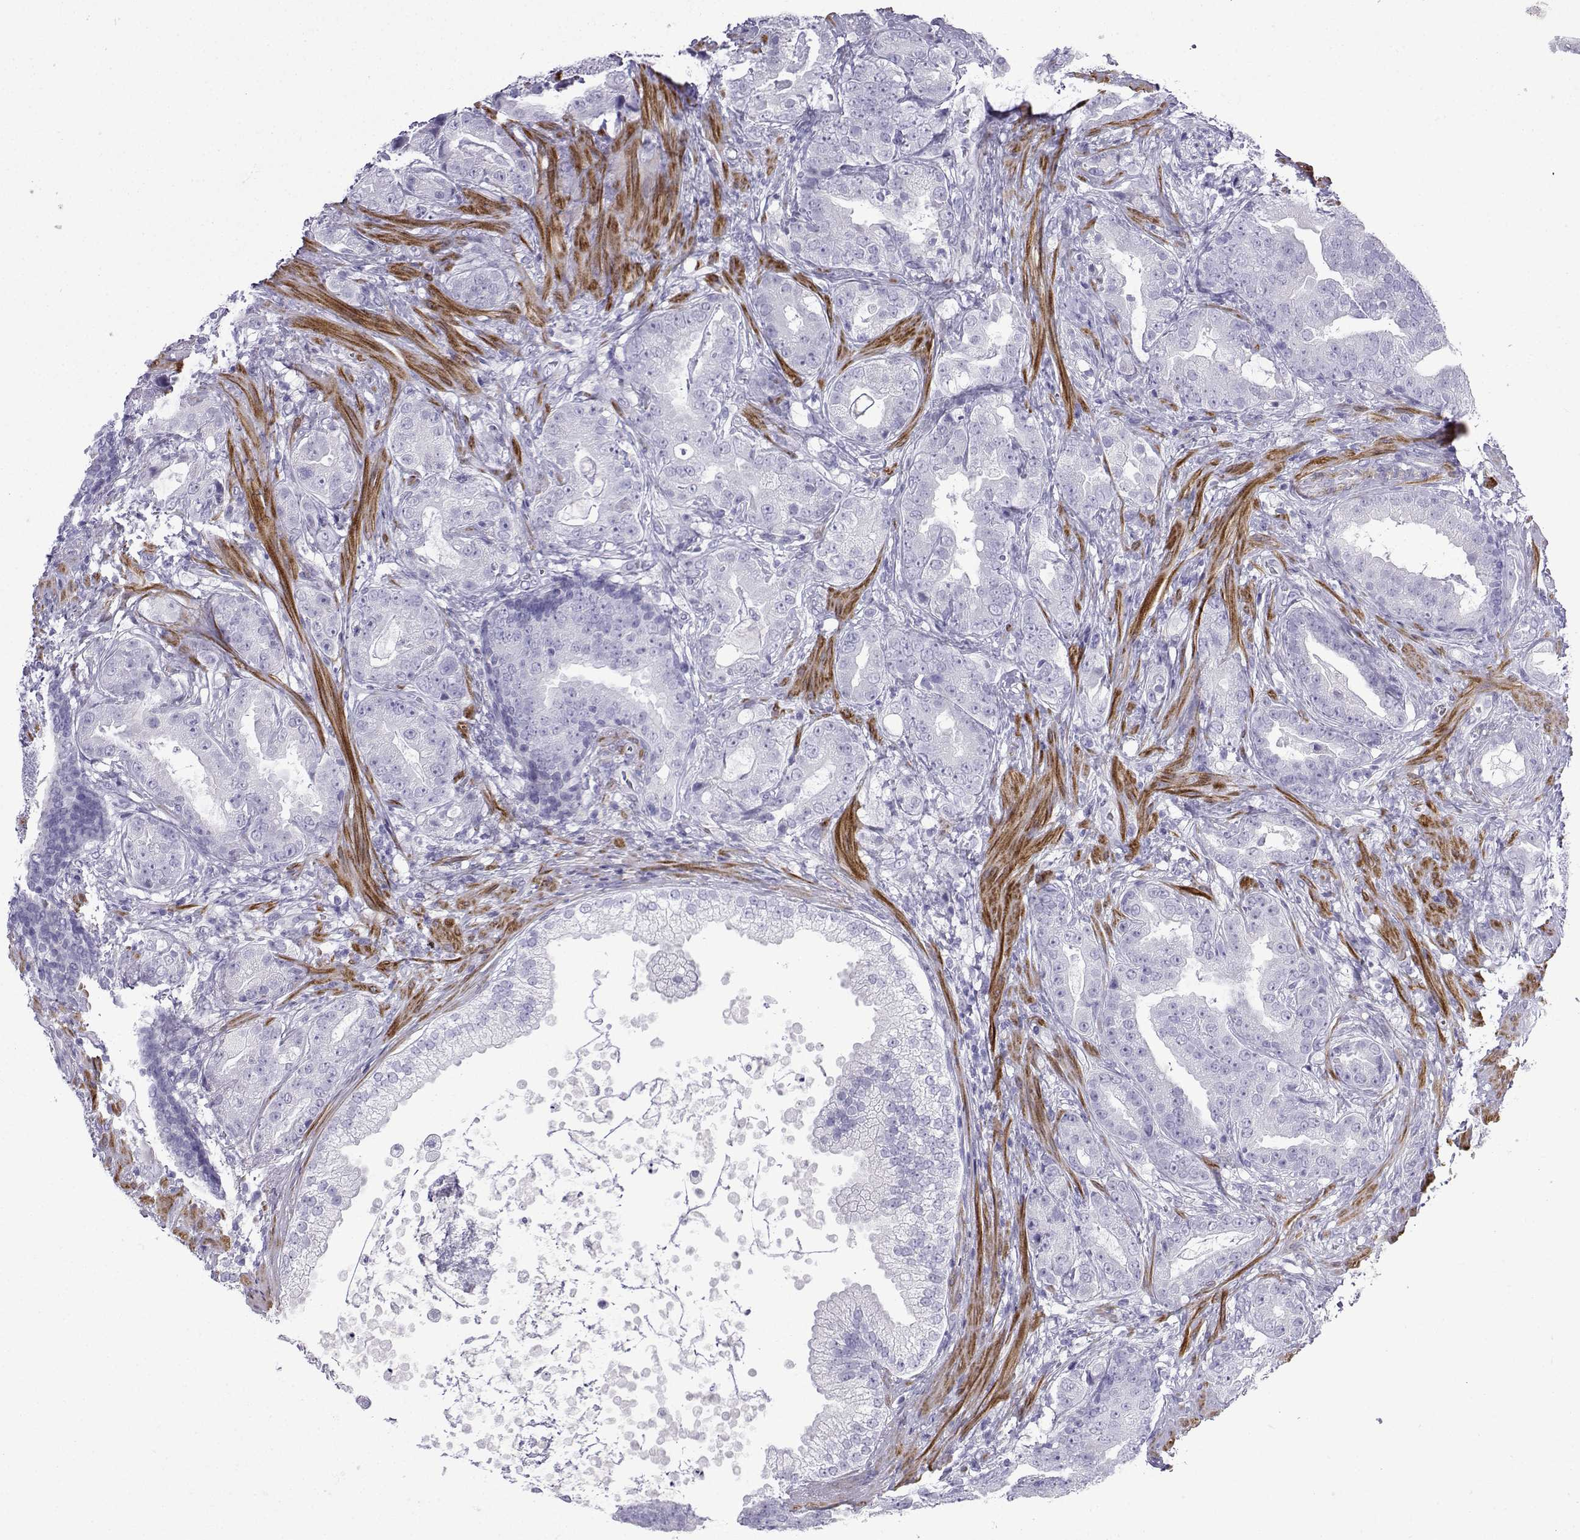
{"staining": {"intensity": "negative", "quantity": "none", "location": "none"}, "tissue": "prostate cancer", "cell_type": "Tumor cells", "image_type": "cancer", "snomed": [{"axis": "morphology", "description": "Adenocarcinoma, NOS"}, {"axis": "topography", "description": "Prostate"}], "caption": "High magnification brightfield microscopy of prostate adenocarcinoma stained with DAB (3,3'-diaminobenzidine) (brown) and counterstained with hematoxylin (blue): tumor cells show no significant staining.", "gene": "KCNF1", "patient": {"sex": "male", "age": 57}}